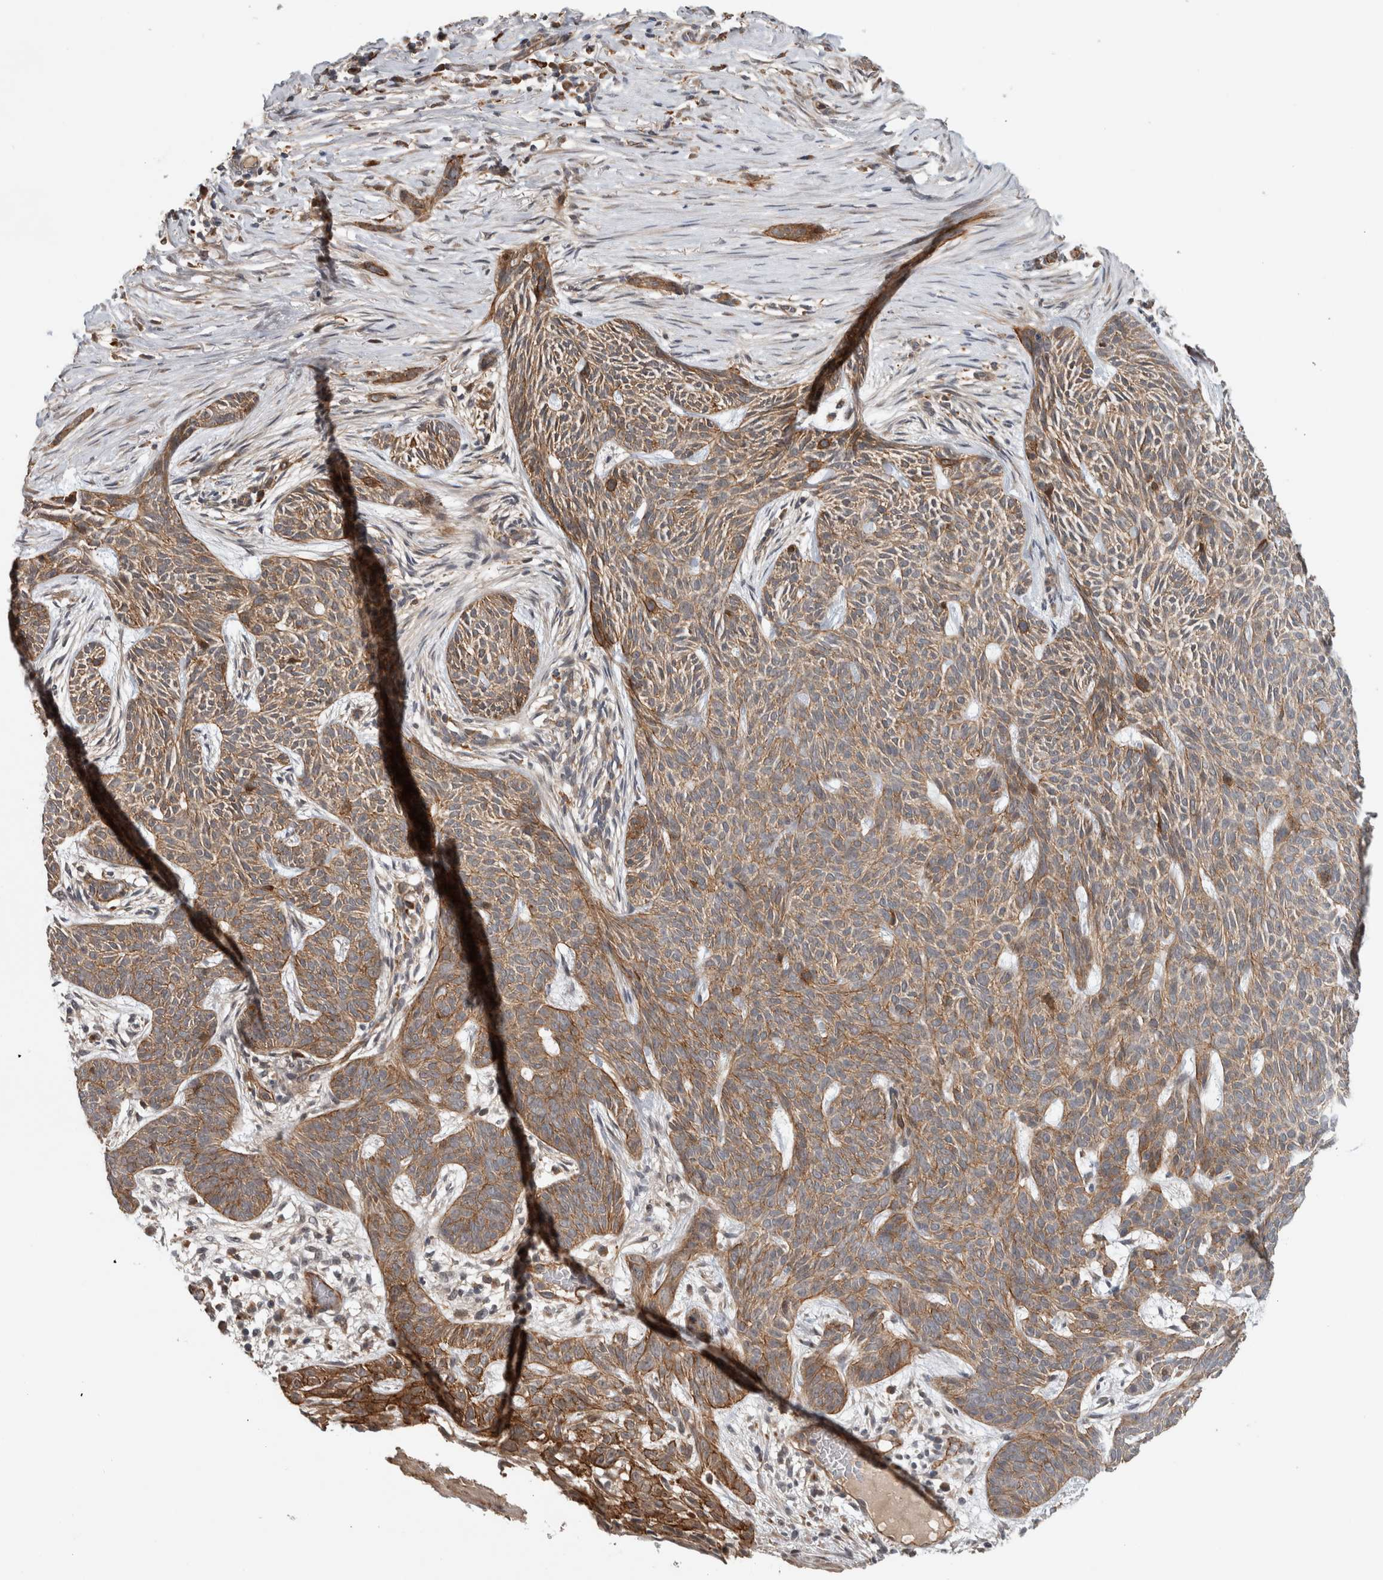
{"staining": {"intensity": "moderate", "quantity": ">75%", "location": "cytoplasmic/membranous"}, "tissue": "skin cancer", "cell_type": "Tumor cells", "image_type": "cancer", "snomed": [{"axis": "morphology", "description": "Basal cell carcinoma"}, {"axis": "topography", "description": "Skin"}], "caption": "Protein expression analysis of human skin cancer (basal cell carcinoma) reveals moderate cytoplasmic/membranous expression in about >75% of tumor cells.", "gene": "ADGRL3", "patient": {"sex": "female", "age": 59}}